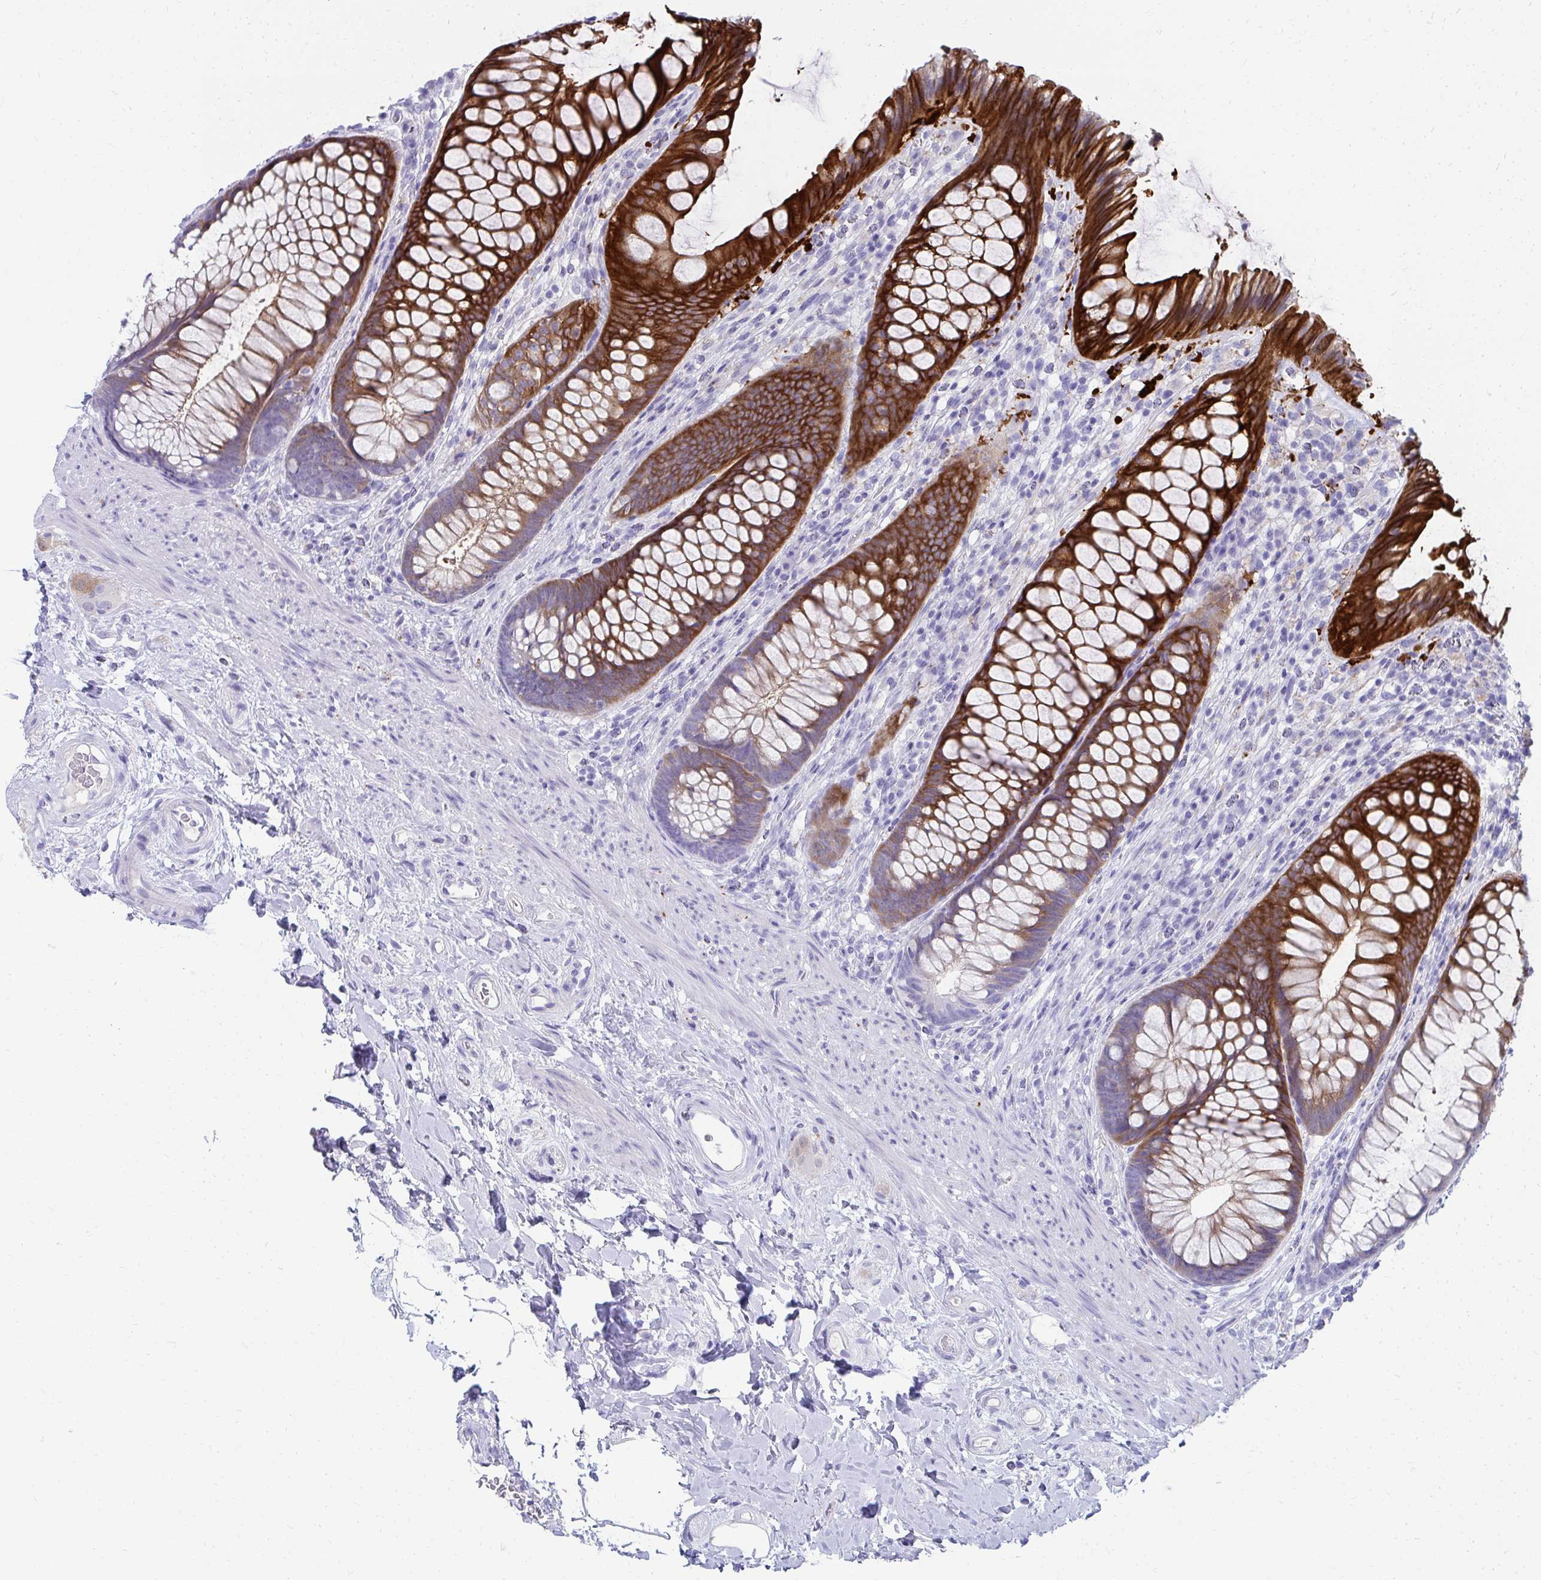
{"staining": {"intensity": "strong", "quantity": "25%-75%", "location": "cytoplasmic/membranous"}, "tissue": "rectum", "cell_type": "Glandular cells", "image_type": "normal", "snomed": [{"axis": "morphology", "description": "Normal tissue, NOS"}, {"axis": "topography", "description": "Rectum"}], "caption": "Strong cytoplasmic/membranous staining is appreciated in about 25%-75% of glandular cells in benign rectum. Nuclei are stained in blue.", "gene": "SEC14L3", "patient": {"sex": "male", "age": 53}}